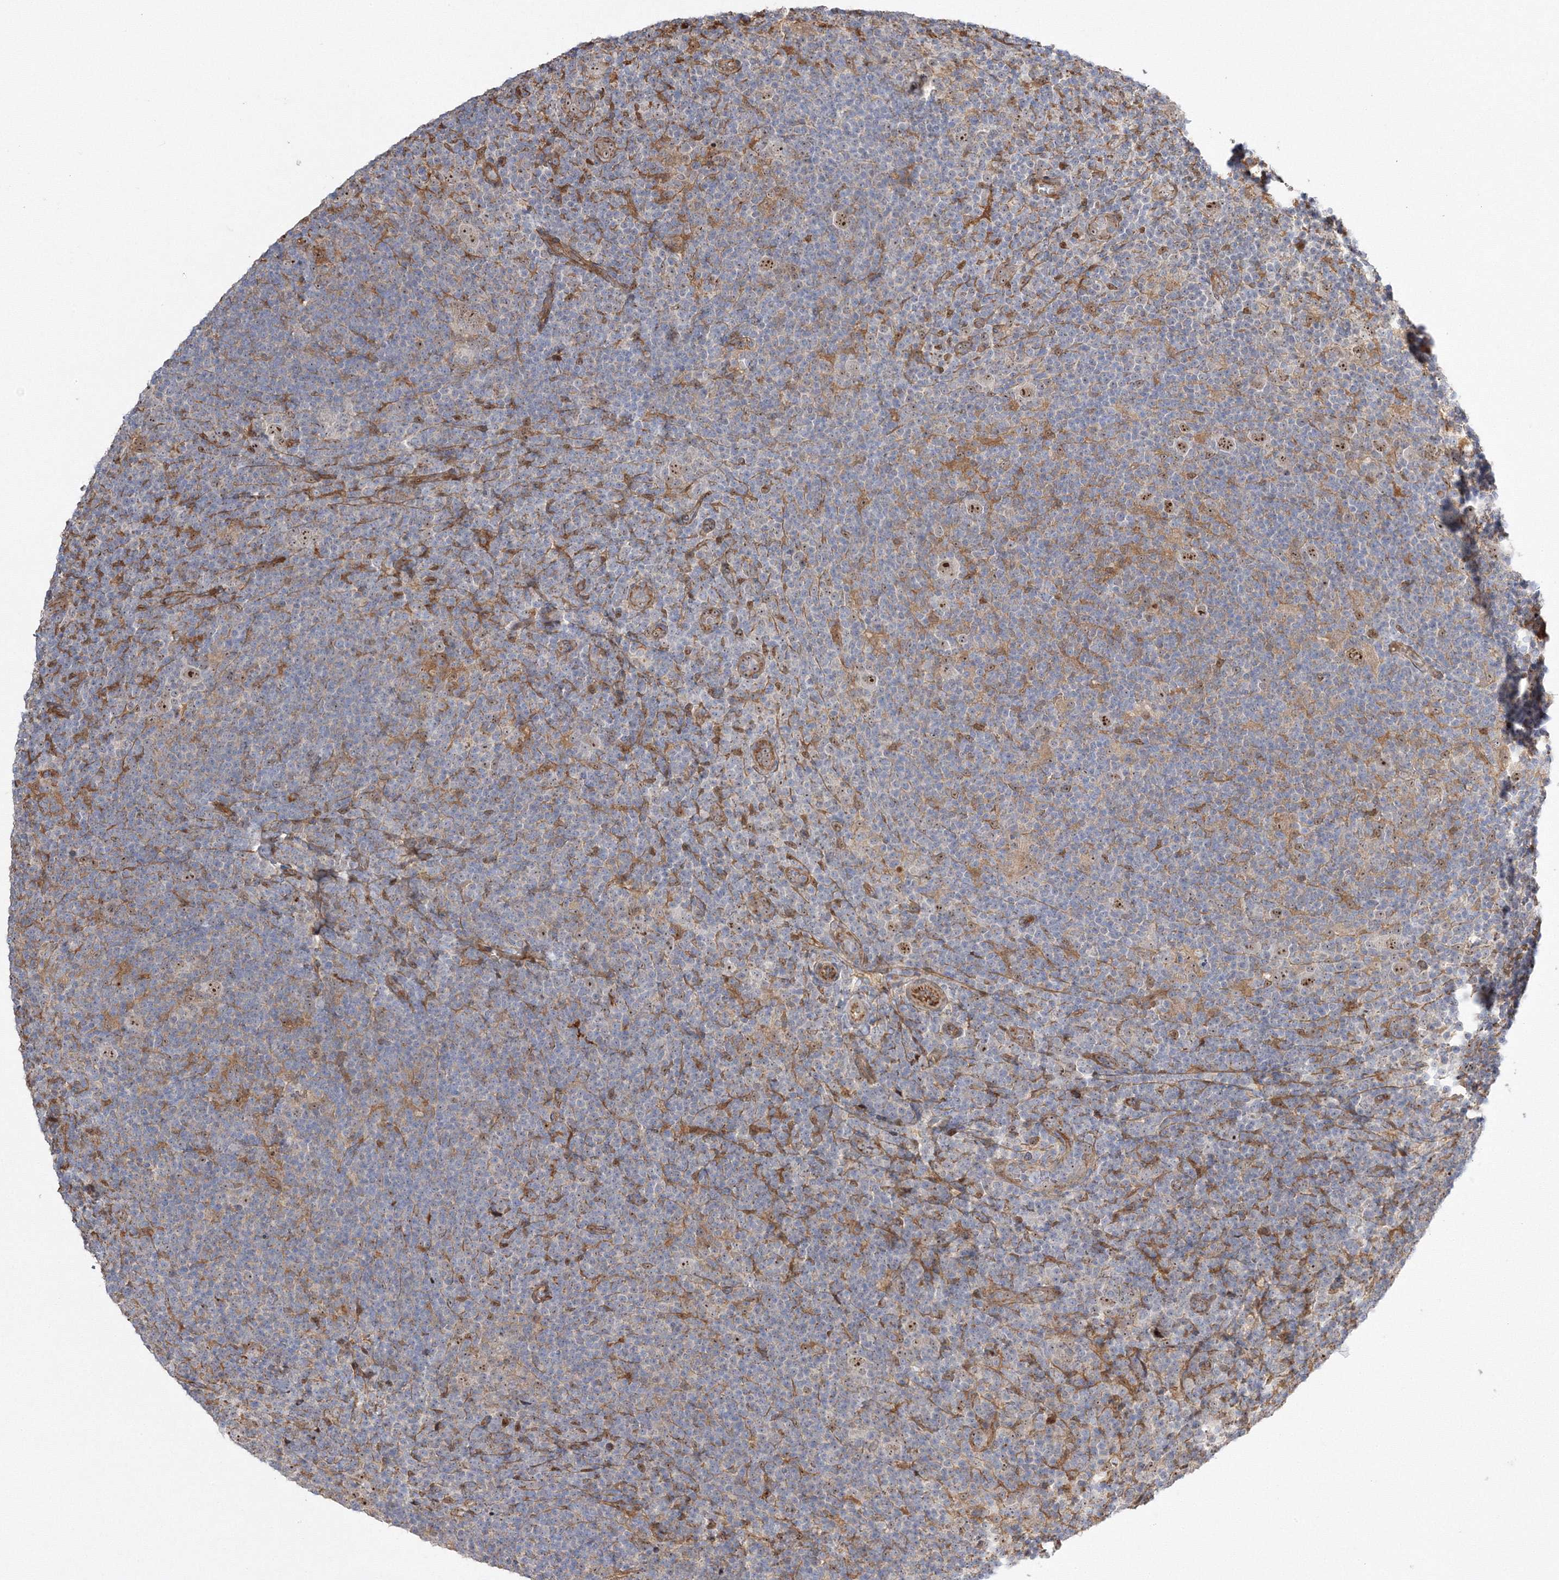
{"staining": {"intensity": "moderate", "quantity": ">75%", "location": "nuclear"}, "tissue": "lymphoma", "cell_type": "Tumor cells", "image_type": "cancer", "snomed": [{"axis": "morphology", "description": "Hodgkin's disease, NOS"}, {"axis": "topography", "description": "Lymph node"}], "caption": "Brown immunohistochemical staining in lymphoma displays moderate nuclear staining in approximately >75% of tumor cells.", "gene": "NPM3", "patient": {"sex": "female", "age": 57}}